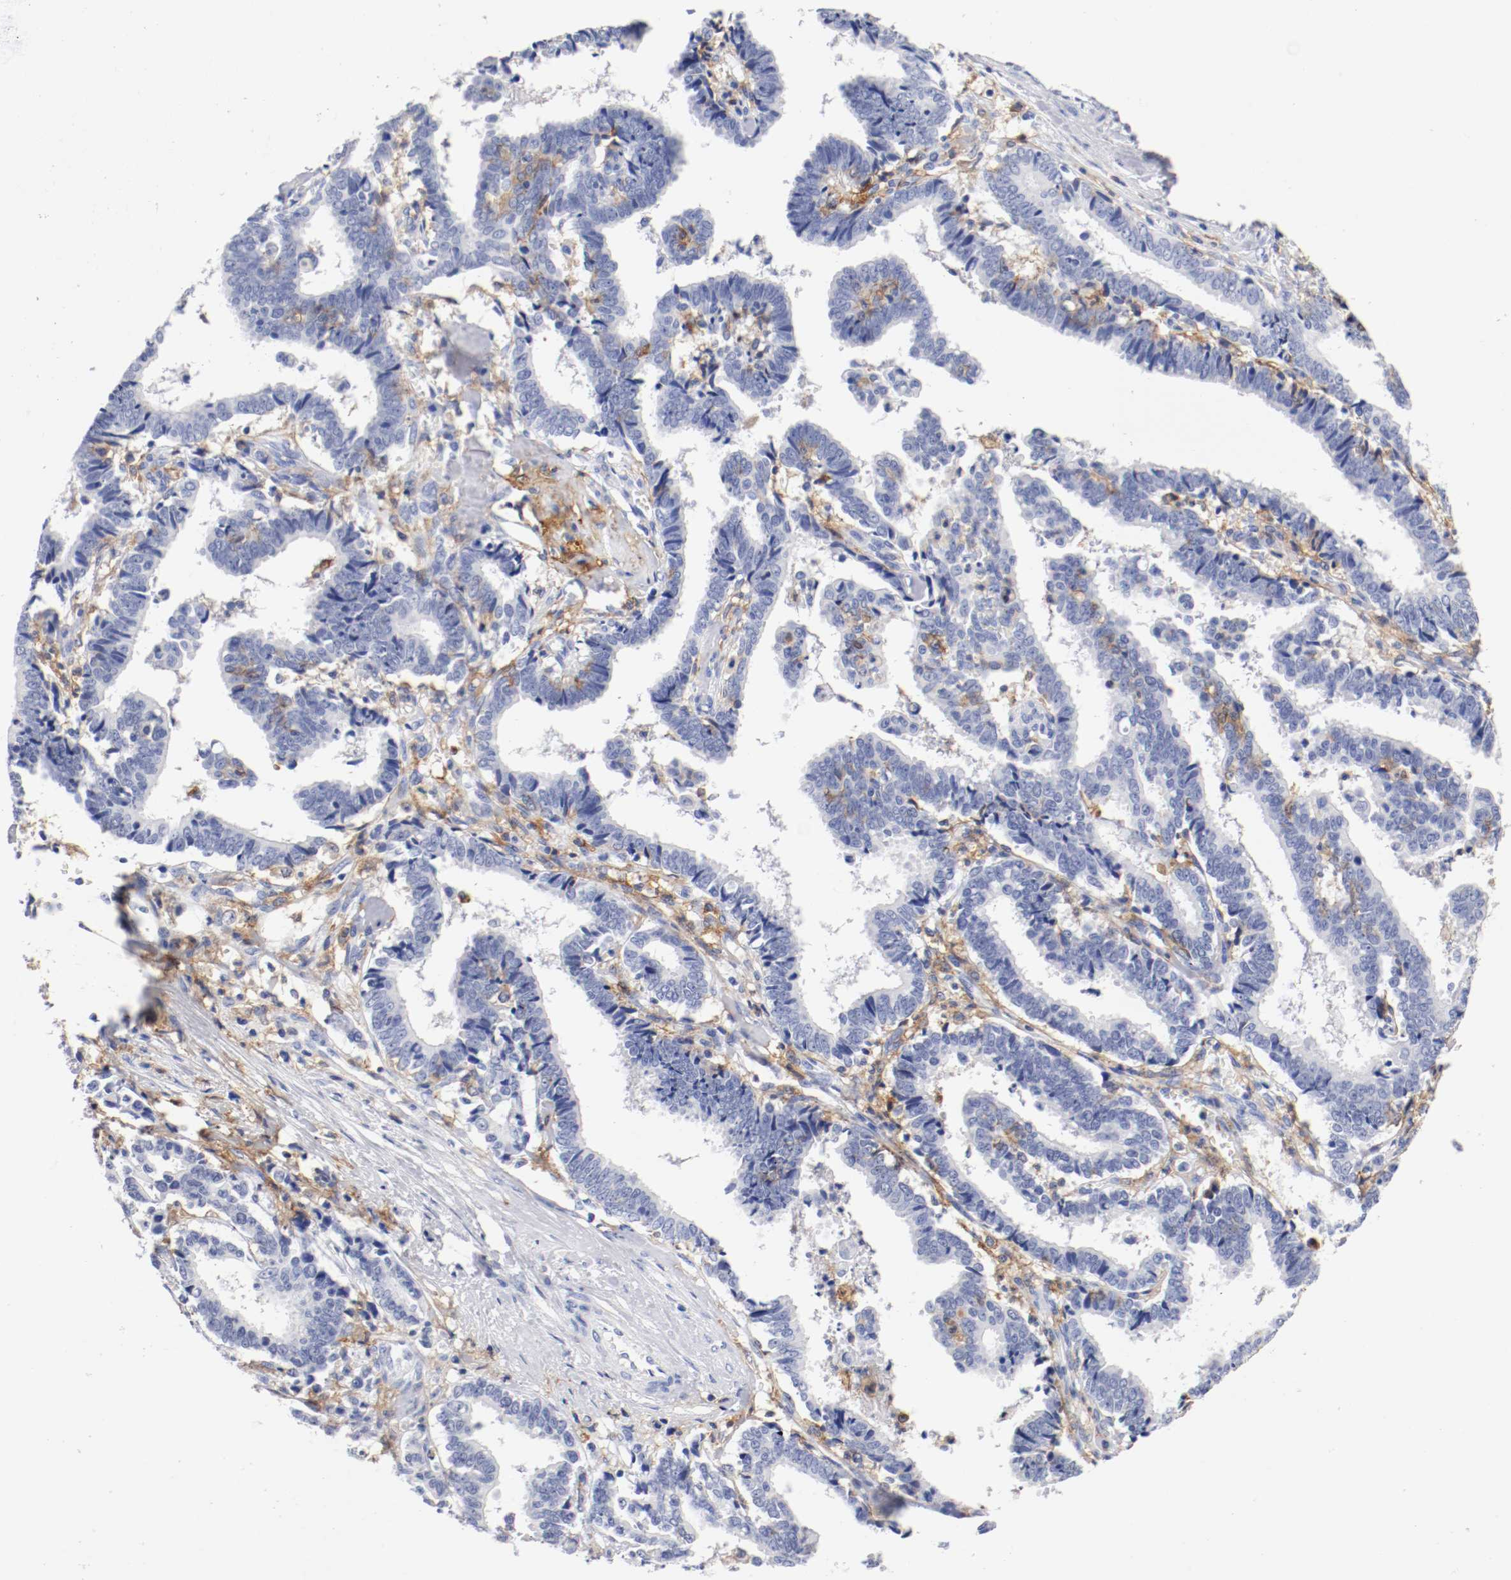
{"staining": {"intensity": "negative", "quantity": "none", "location": "none"}, "tissue": "liver cancer", "cell_type": "Tumor cells", "image_type": "cancer", "snomed": [{"axis": "morphology", "description": "Cholangiocarcinoma"}, {"axis": "topography", "description": "Liver"}], "caption": "Immunohistochemical staining of cholangiocarcinoma (liver) displays no significant positivity in tumor cells. (DAB immunohistochemistry visualized using brightfield microscopy, high magnification).", "gene": "ITGAX", "patient": {"sex": "male", "age": 57}}